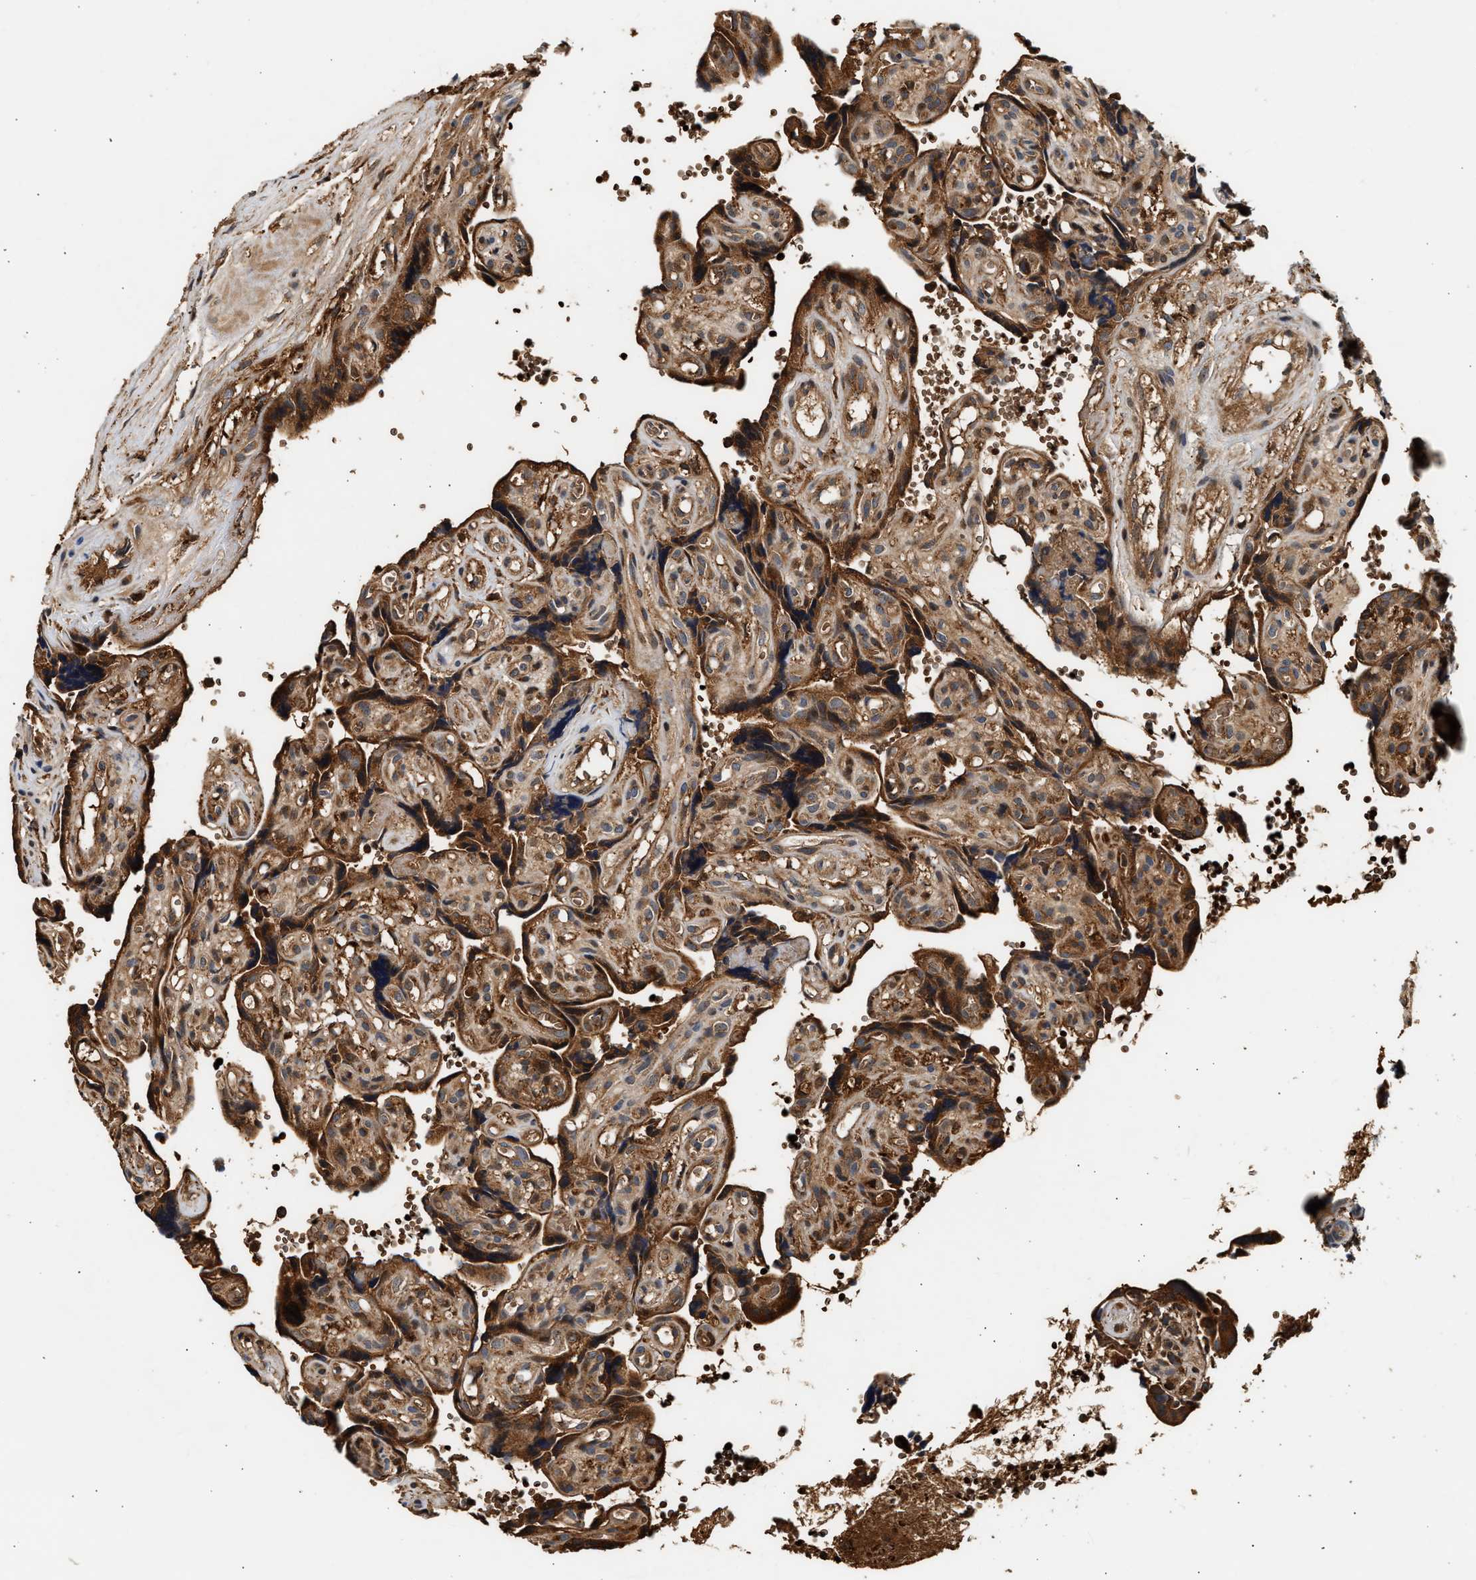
{"staining": {"intensity": "strong", "quantity": ">75%", "location": "cytoplasmic/membranous"}, "tissue": "placenta", "cell_type": "Trophoblastic cells", "image_type": "normal", "snomed": [{"axis": "morphology", "description": "Normal tissue, NOS"}, {"axis": "topography", "description": "Placenta"}], "caption": "Protein staining by immunohistochemistry (IHC) demonstrates strong cytoplasmic/membranous staining in about >75% of trophoblastic cells in unremarkable placenta. (brown staining indicates protein expression, while blue staining denotes nuclei).", "gene": "PLD3", "patient": {"sex": "female", "age": 30}}